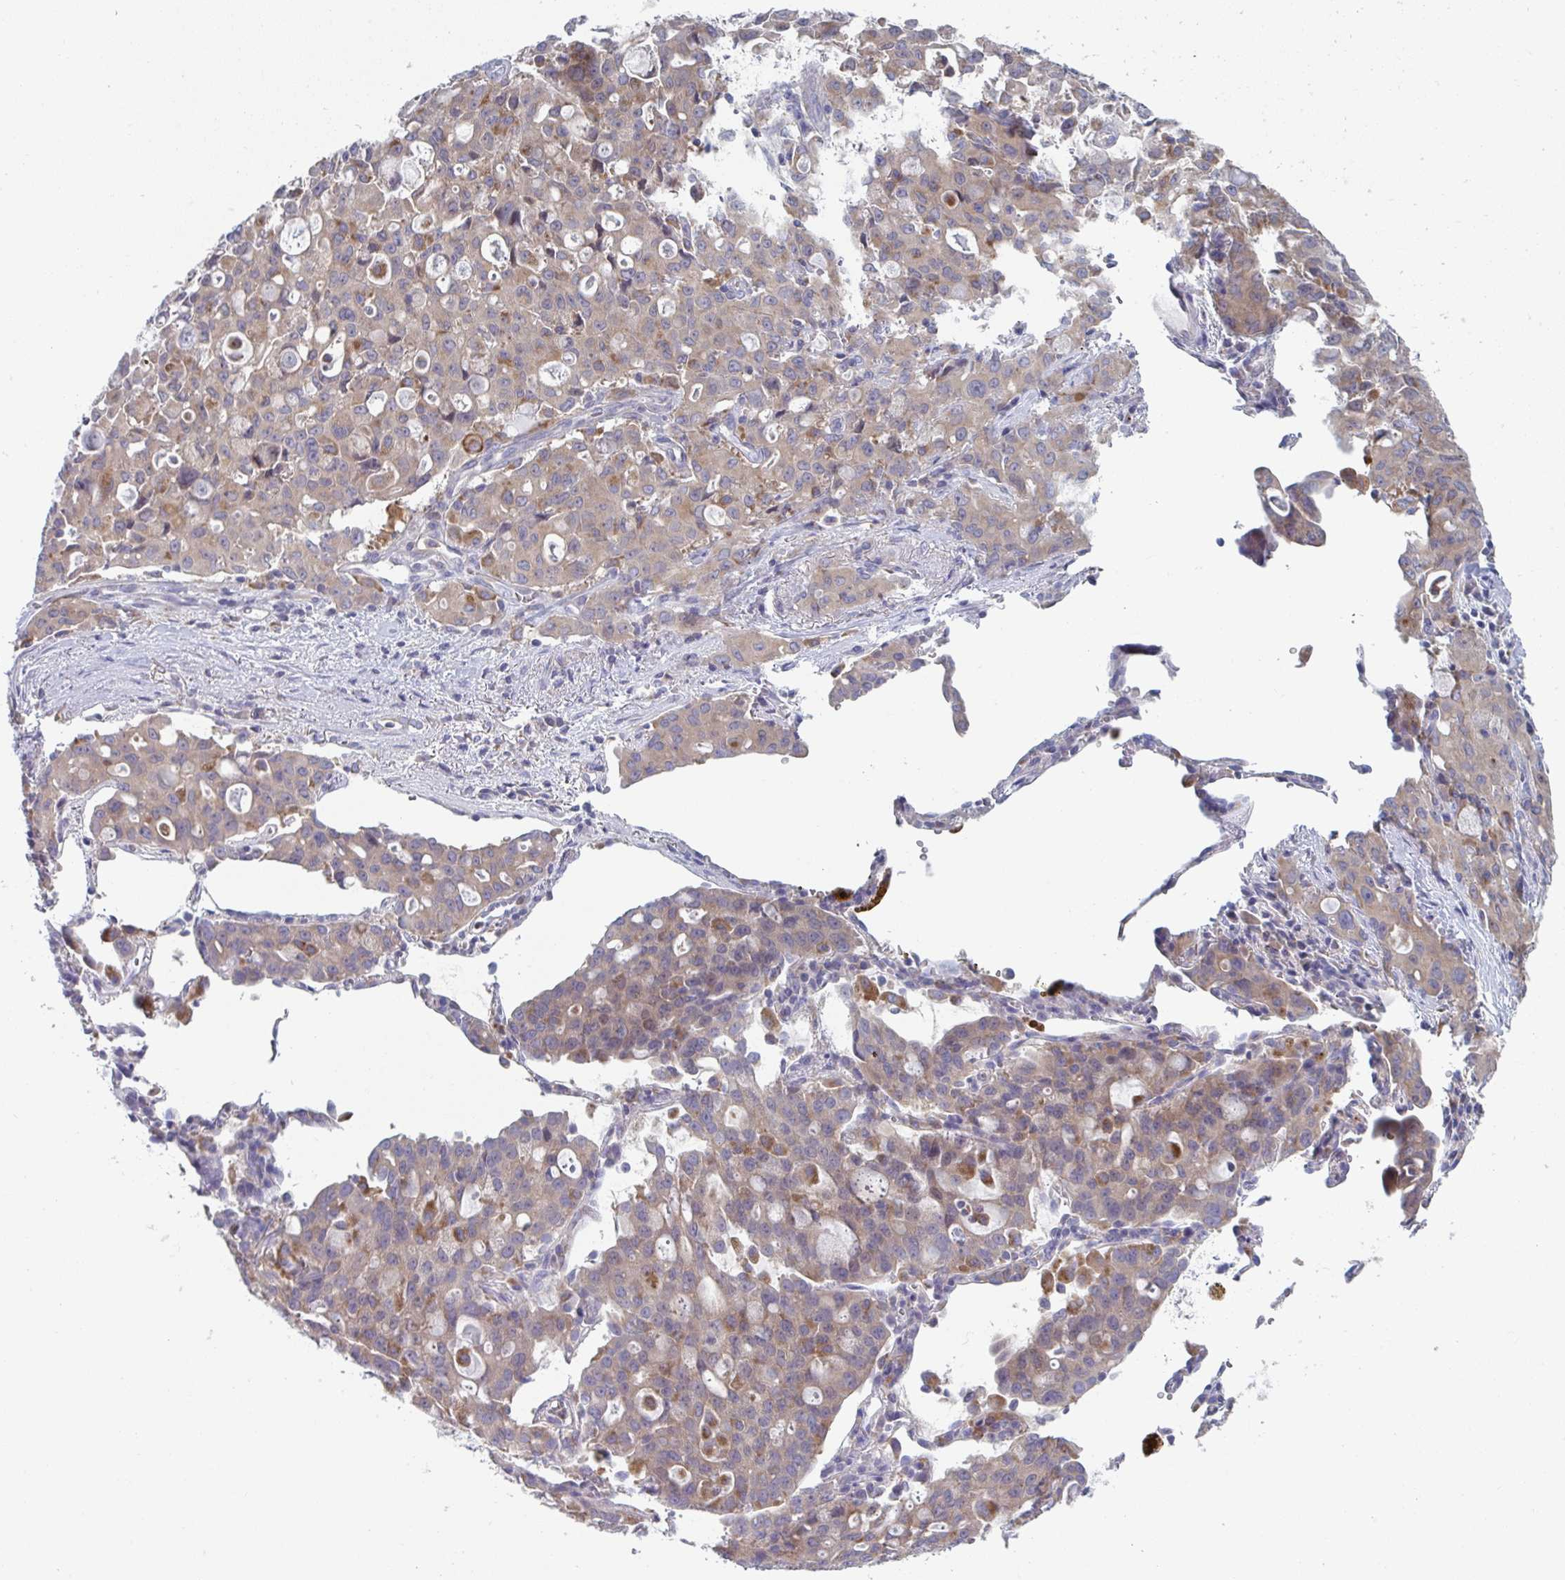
{"staining": {"intensity": "weak", "quantity": ">75%", "location": "cytoplasmic/membranous"}, "tissue": "lung cancer", "cell_type": "Tumor cells", "image_type": "cancer", "snomed": [{"axis": "morphology", "description": "Adenocarcinoma, NOS"}, {"axis": "topography", "description": "Lung"}], "caption": "Immunohistochemistry (IHC) (DAB (3,3'-diaminobenzidine)) staining of lung cancer shows weak cytoplasmic/membranous protein expression in approximately >75% of tumor cells.", "gene": "NIPSNAP1", "patient": {"sex": "female", "age": 44}}